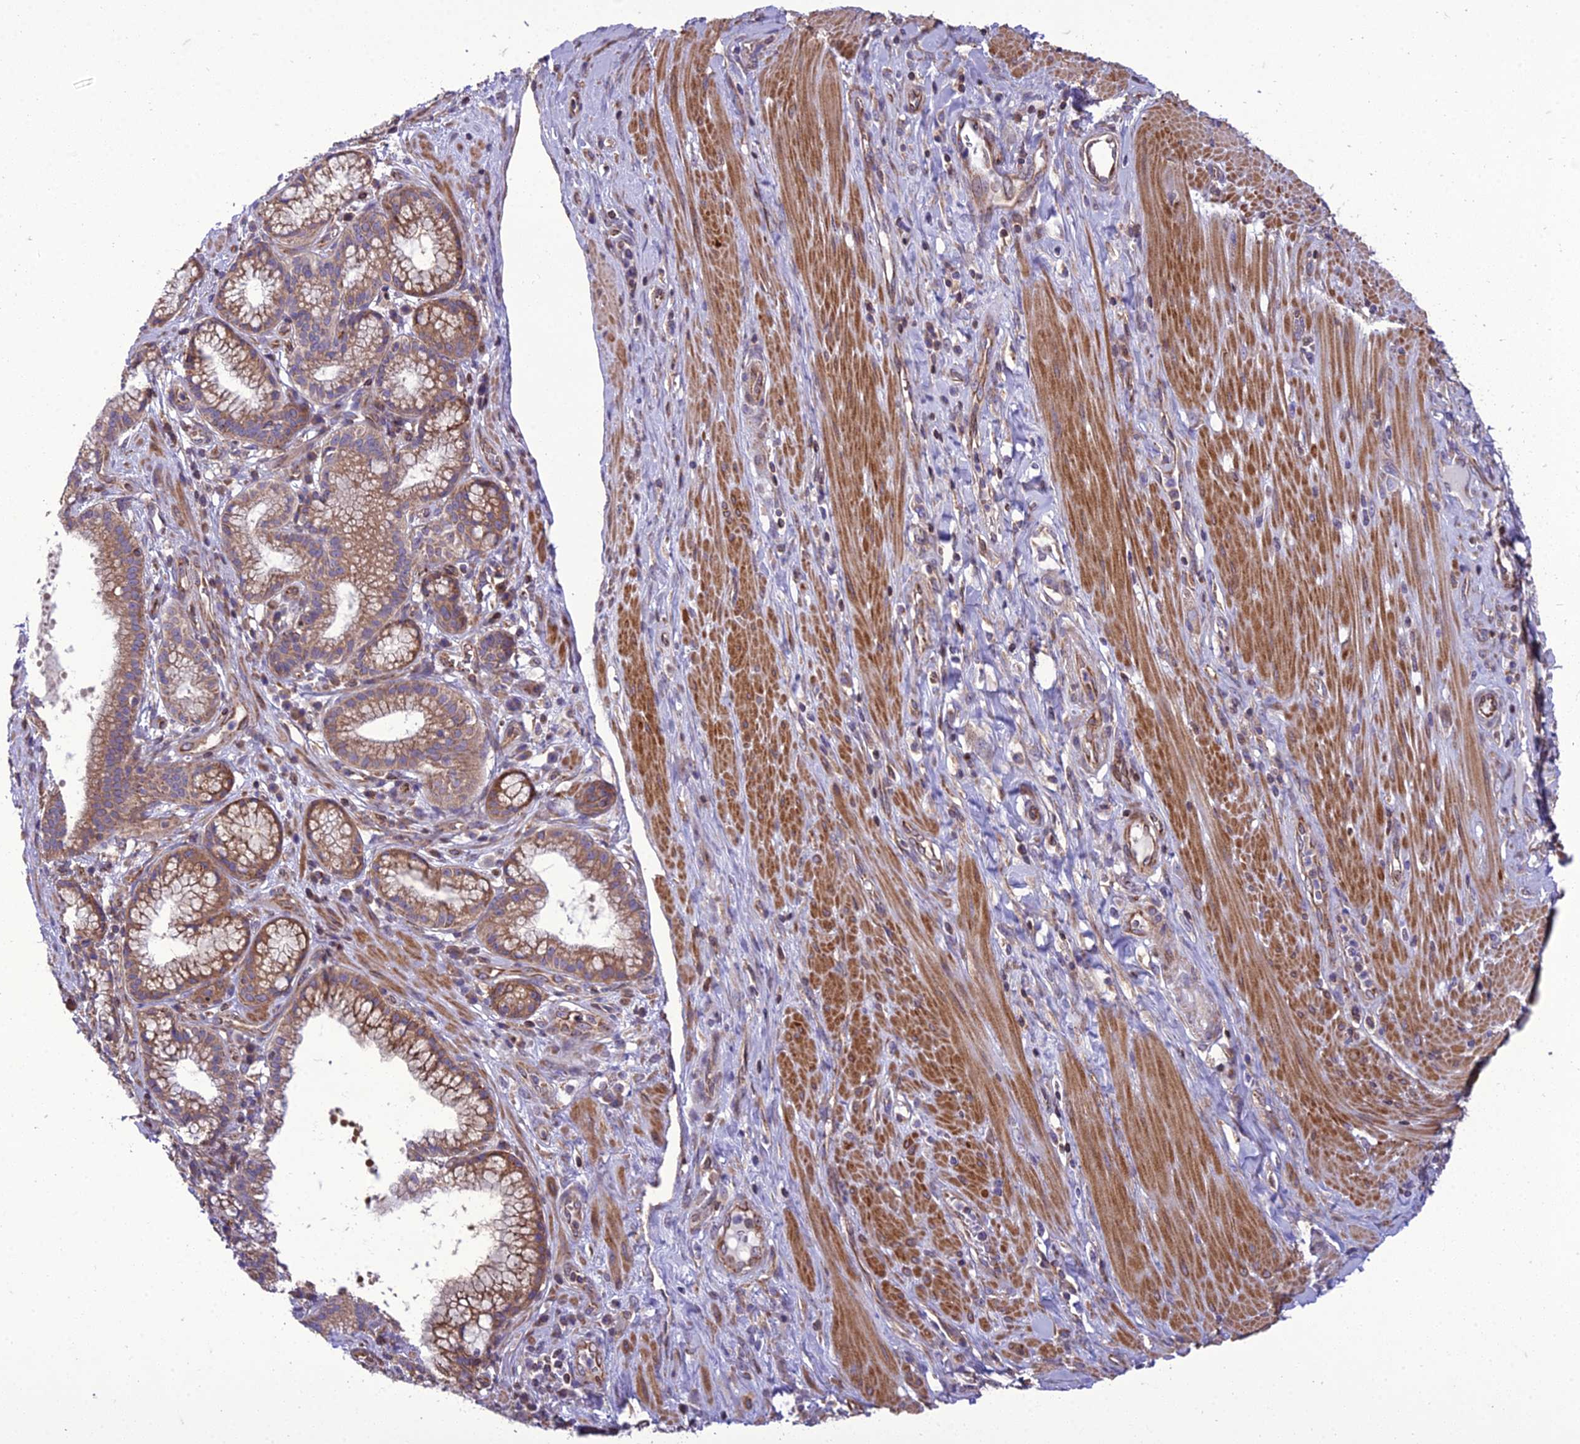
{"staining": {"intensity": "moderate", "quantity": ">75%", "location": "cytoplasmic/membranous"}, "tissue": "pancreatic cancer", "cell_type": "Tumor cells", "image_type": "cancer", "snomed": [{"axis": "morphology", "description": "Adenocarcinoma, NOS"}, {"axis": "topography", "description": "Pancreas"}], "caption": "Immunohistochemistry (IHC) histopathology image of adenocarcinoma (pancreatic) stained for a protein (brown), which demonstrates medium levels of moderate cytoplasmic/membranous positivity in about >75% of tumor cells.", "gene": "GIMAP1", "patient": {"sex": "male", "age": 72}}